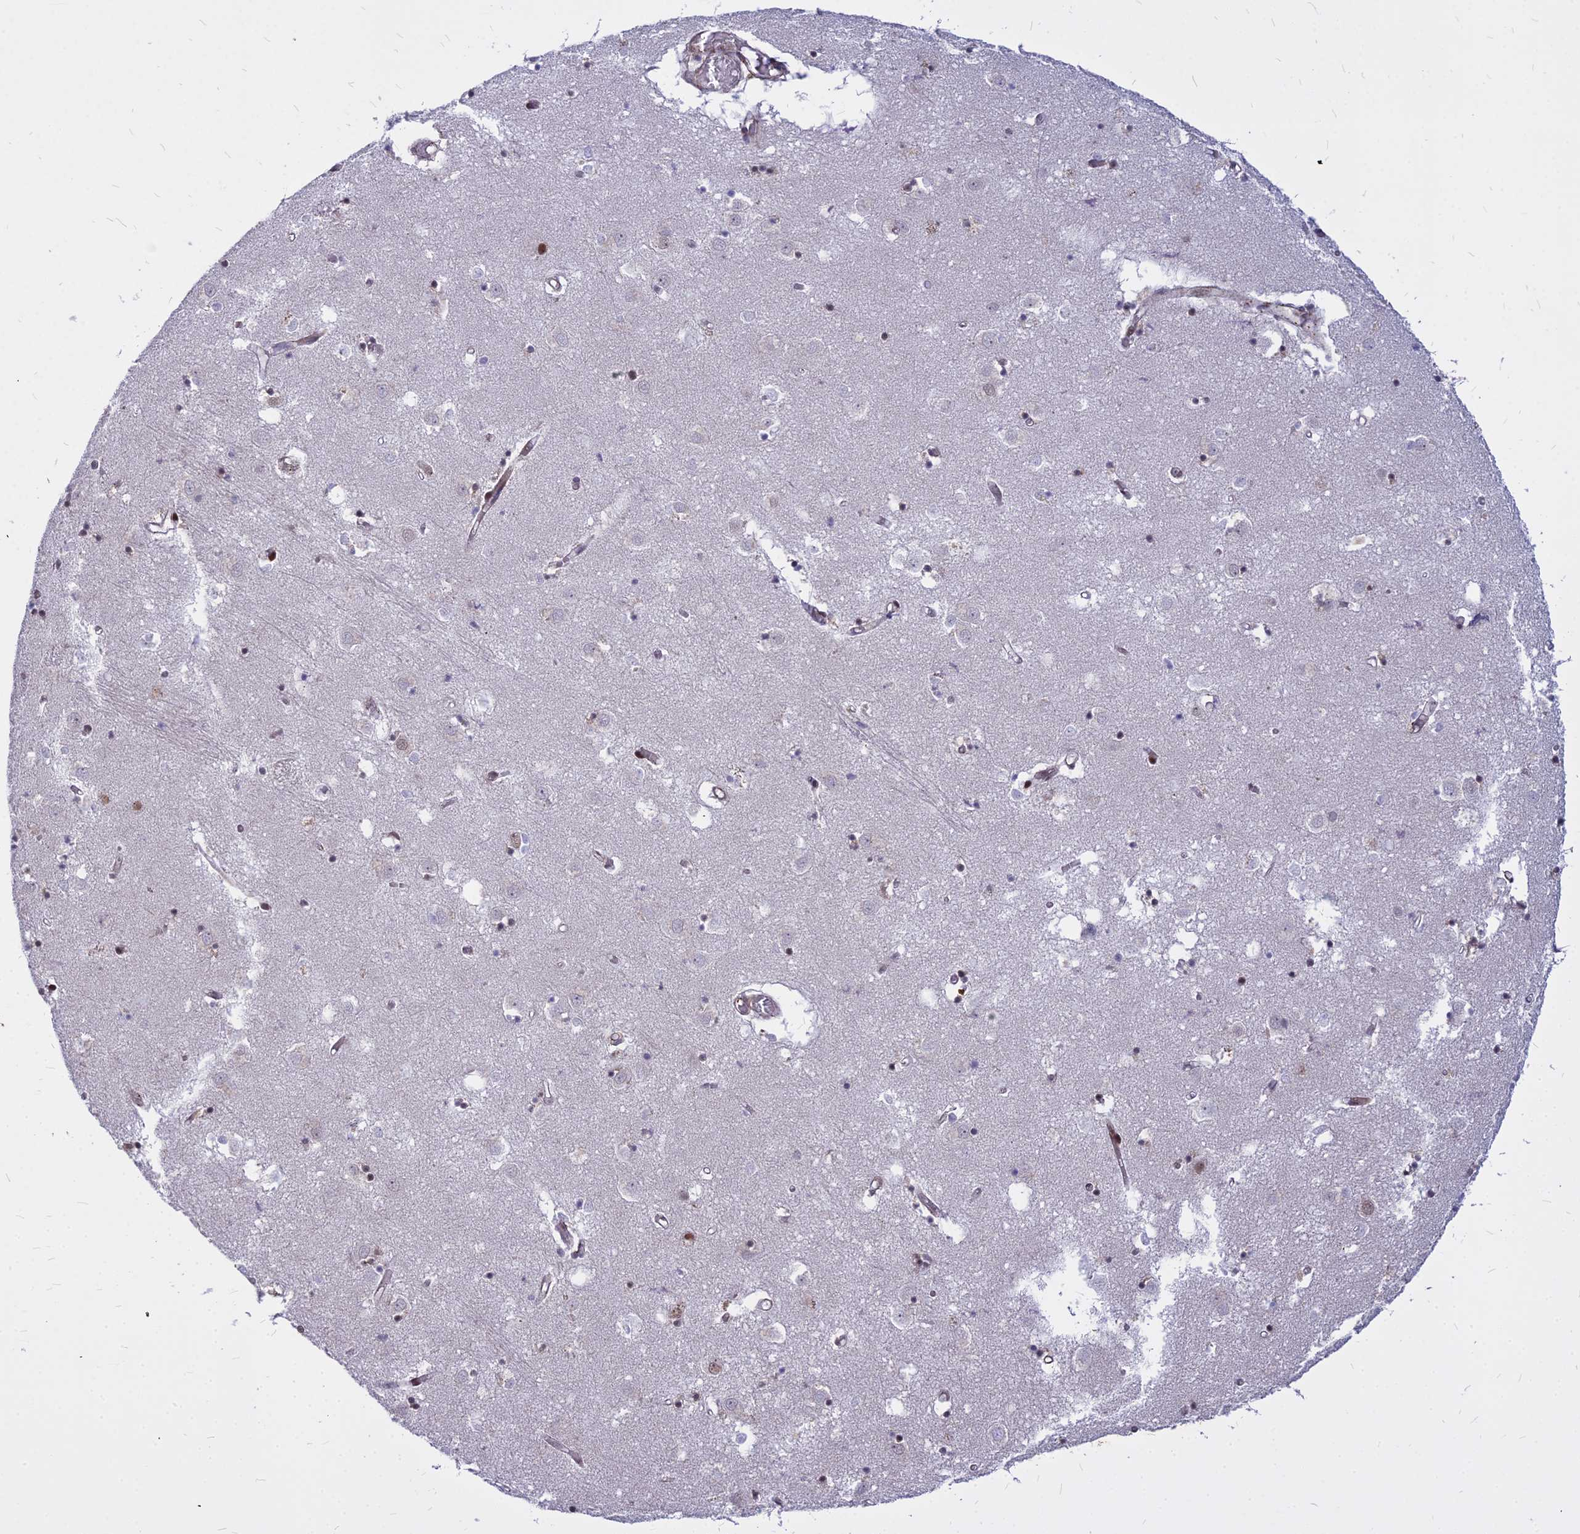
{"staining": {"intensity": "moderate", "quantity": "<25%", "location": "nuclear"}, "tissue": "caudate", "cell_type": "Glial cells", "image_type": "normal", "snomed": [{"axis": "morphology", "description": "Normal tissue, NOS"}, {"axis": "topography", "description": "Lateral ventricle wall"}], "caption": "Unremarkable caudate was stained to show a protein in brown. There is low levels of moderate nuclear staining in about <25% of glial cells. The protein of interest is shown in brown color, while the nuclei are stained blue.", "gene": "ALG10B", "patient": {"sex": "male", "age": 70}}